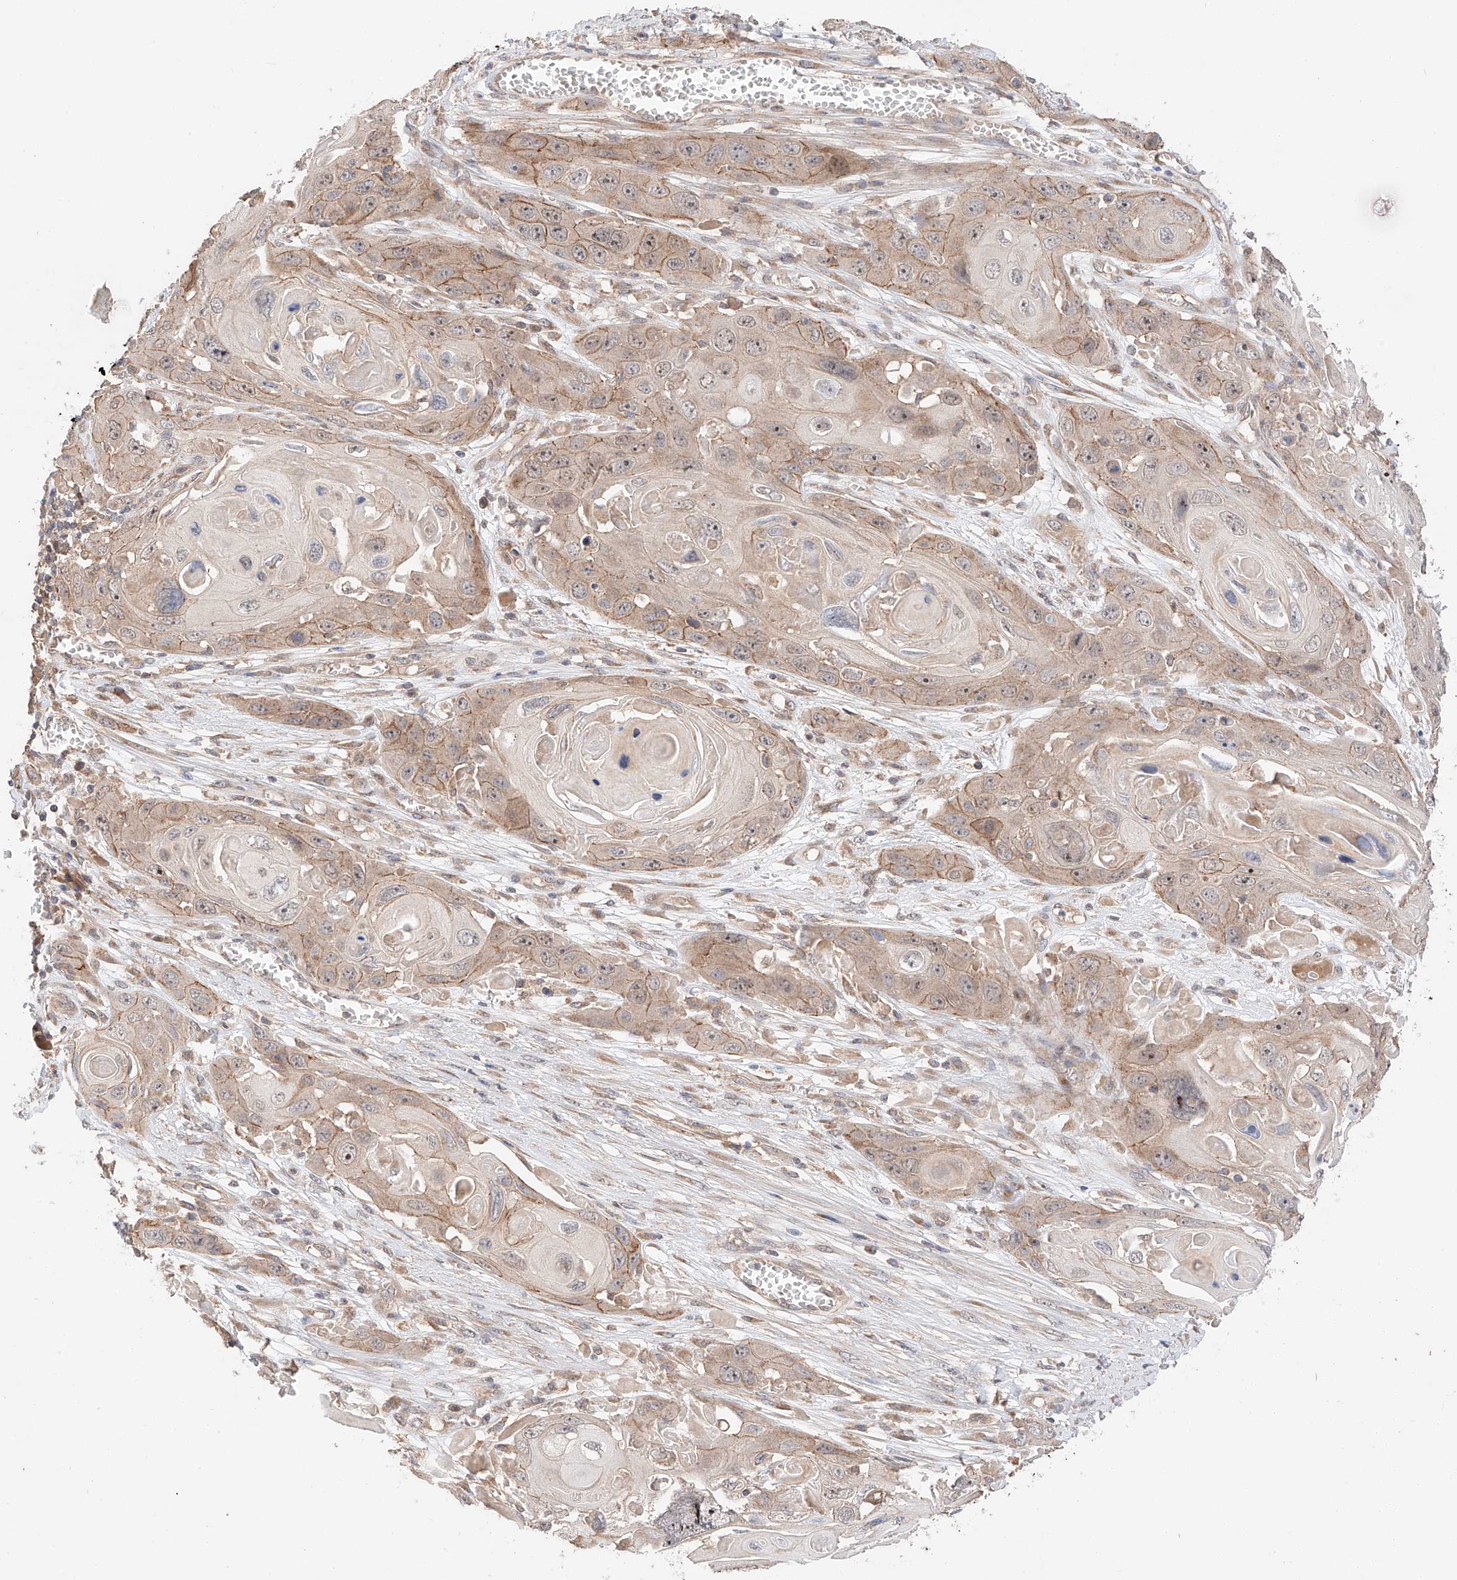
{"staining": {"intensity": "moderate", "quantity": "25%-75%", "location": "cytoplasmic/membranous"}, "tissue": "skin cancer", "cell_type": "Tumor cells", "image_type": "cancer", "snomed": [{"axis": "morphology", "description": "Squamous cell carcinoma, NOS"}, {"axis": "topography", "description": "Skin"}], "caption": "A histopathology image of human skin cancer stained for a protein demonstrates moderate cytoplasmic/membranous brown staining in tumor cells.", "gene": "XPNPEP1", "patient": {"sex": "male", "age": 55}}